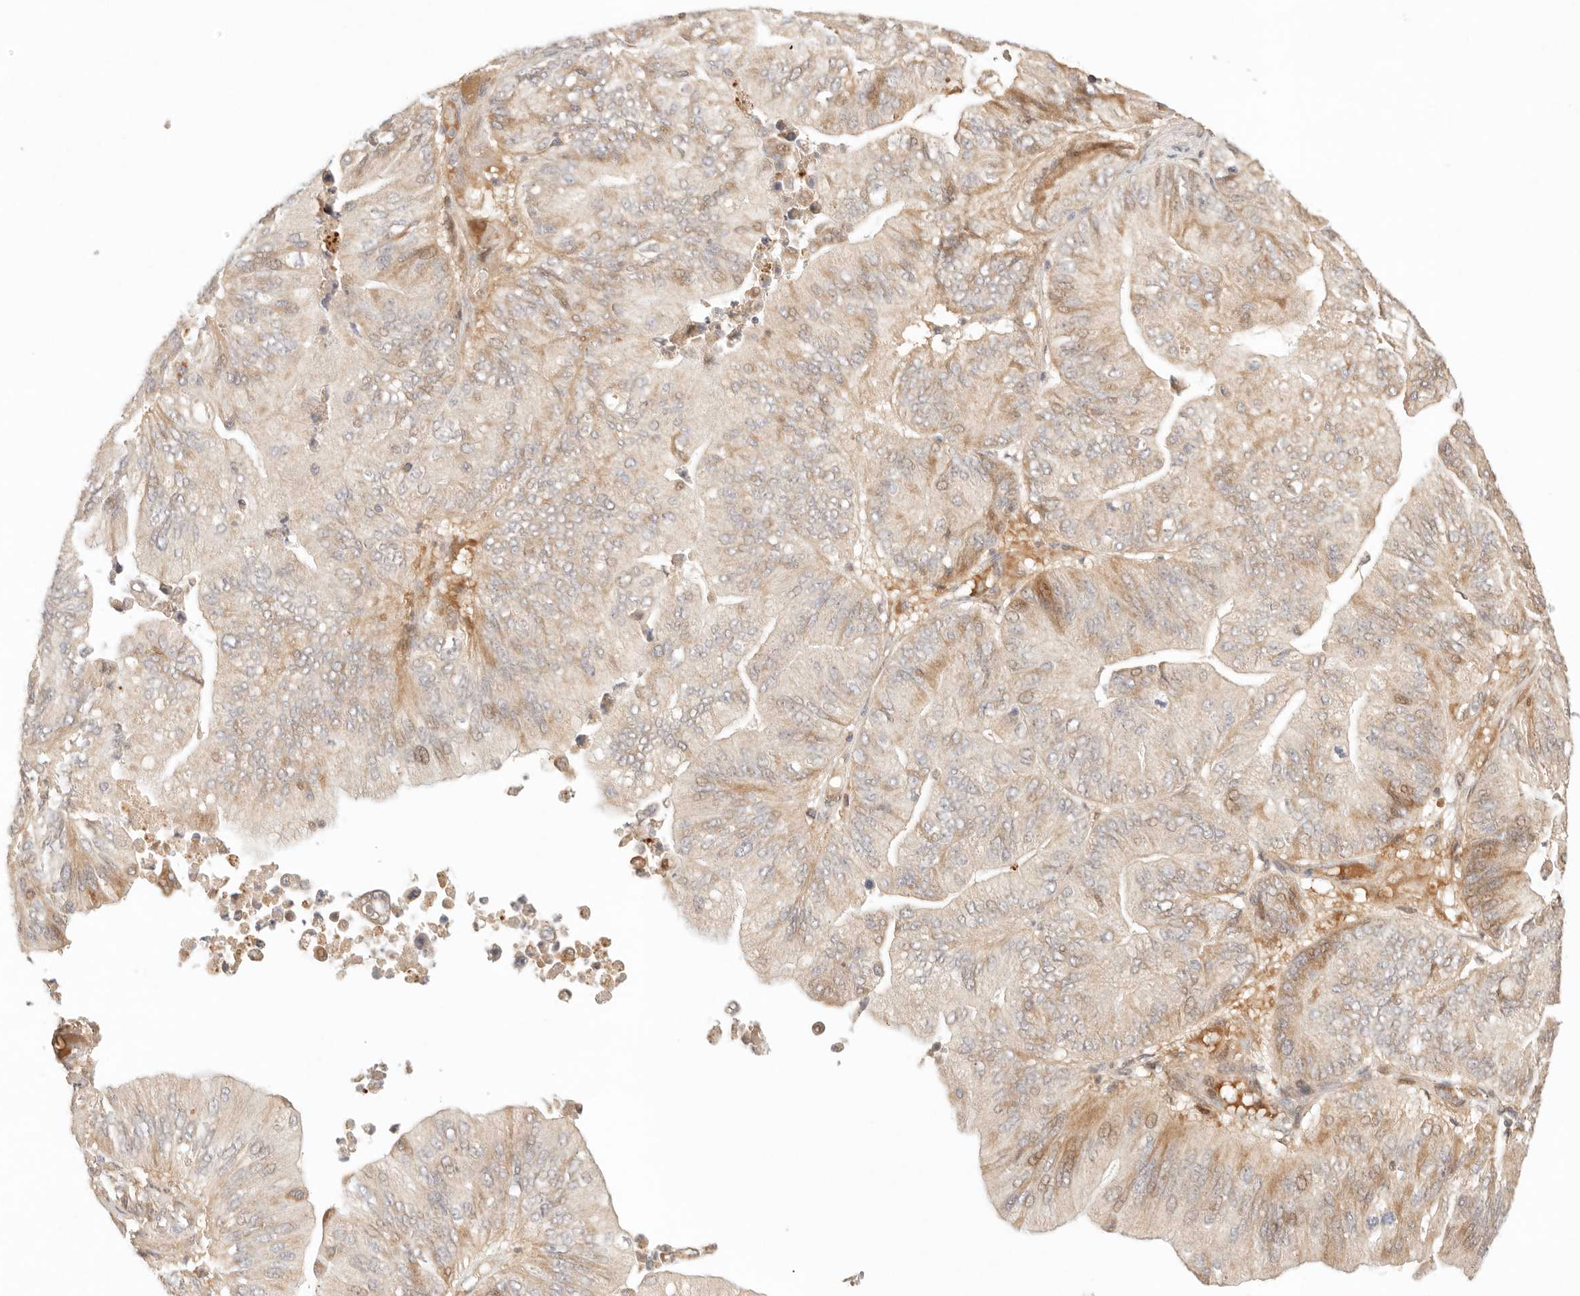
{"staining": {"intensity": "moderate", "quantity": "25%-75%", "location": "cytoplasmic/membranous"}, "tissue": "ovarian cancer", "cell_type": "Tumor cells", "image_type": "cancer", "snomed": [{"axis": "morphology", "description": "Cystadenocarcinoma, mucinous, NOS"}, {"axis": "topography", "description": "Ovary"}], "caption": "Immunohistochemical staining of ovarian cancer displays medium levels of moderate cytoplasmic/membranous expression in about 25%-75% of tumor cells.", "gene": "PHLDA3", "patient": {"sex": "female", "age": 61}}